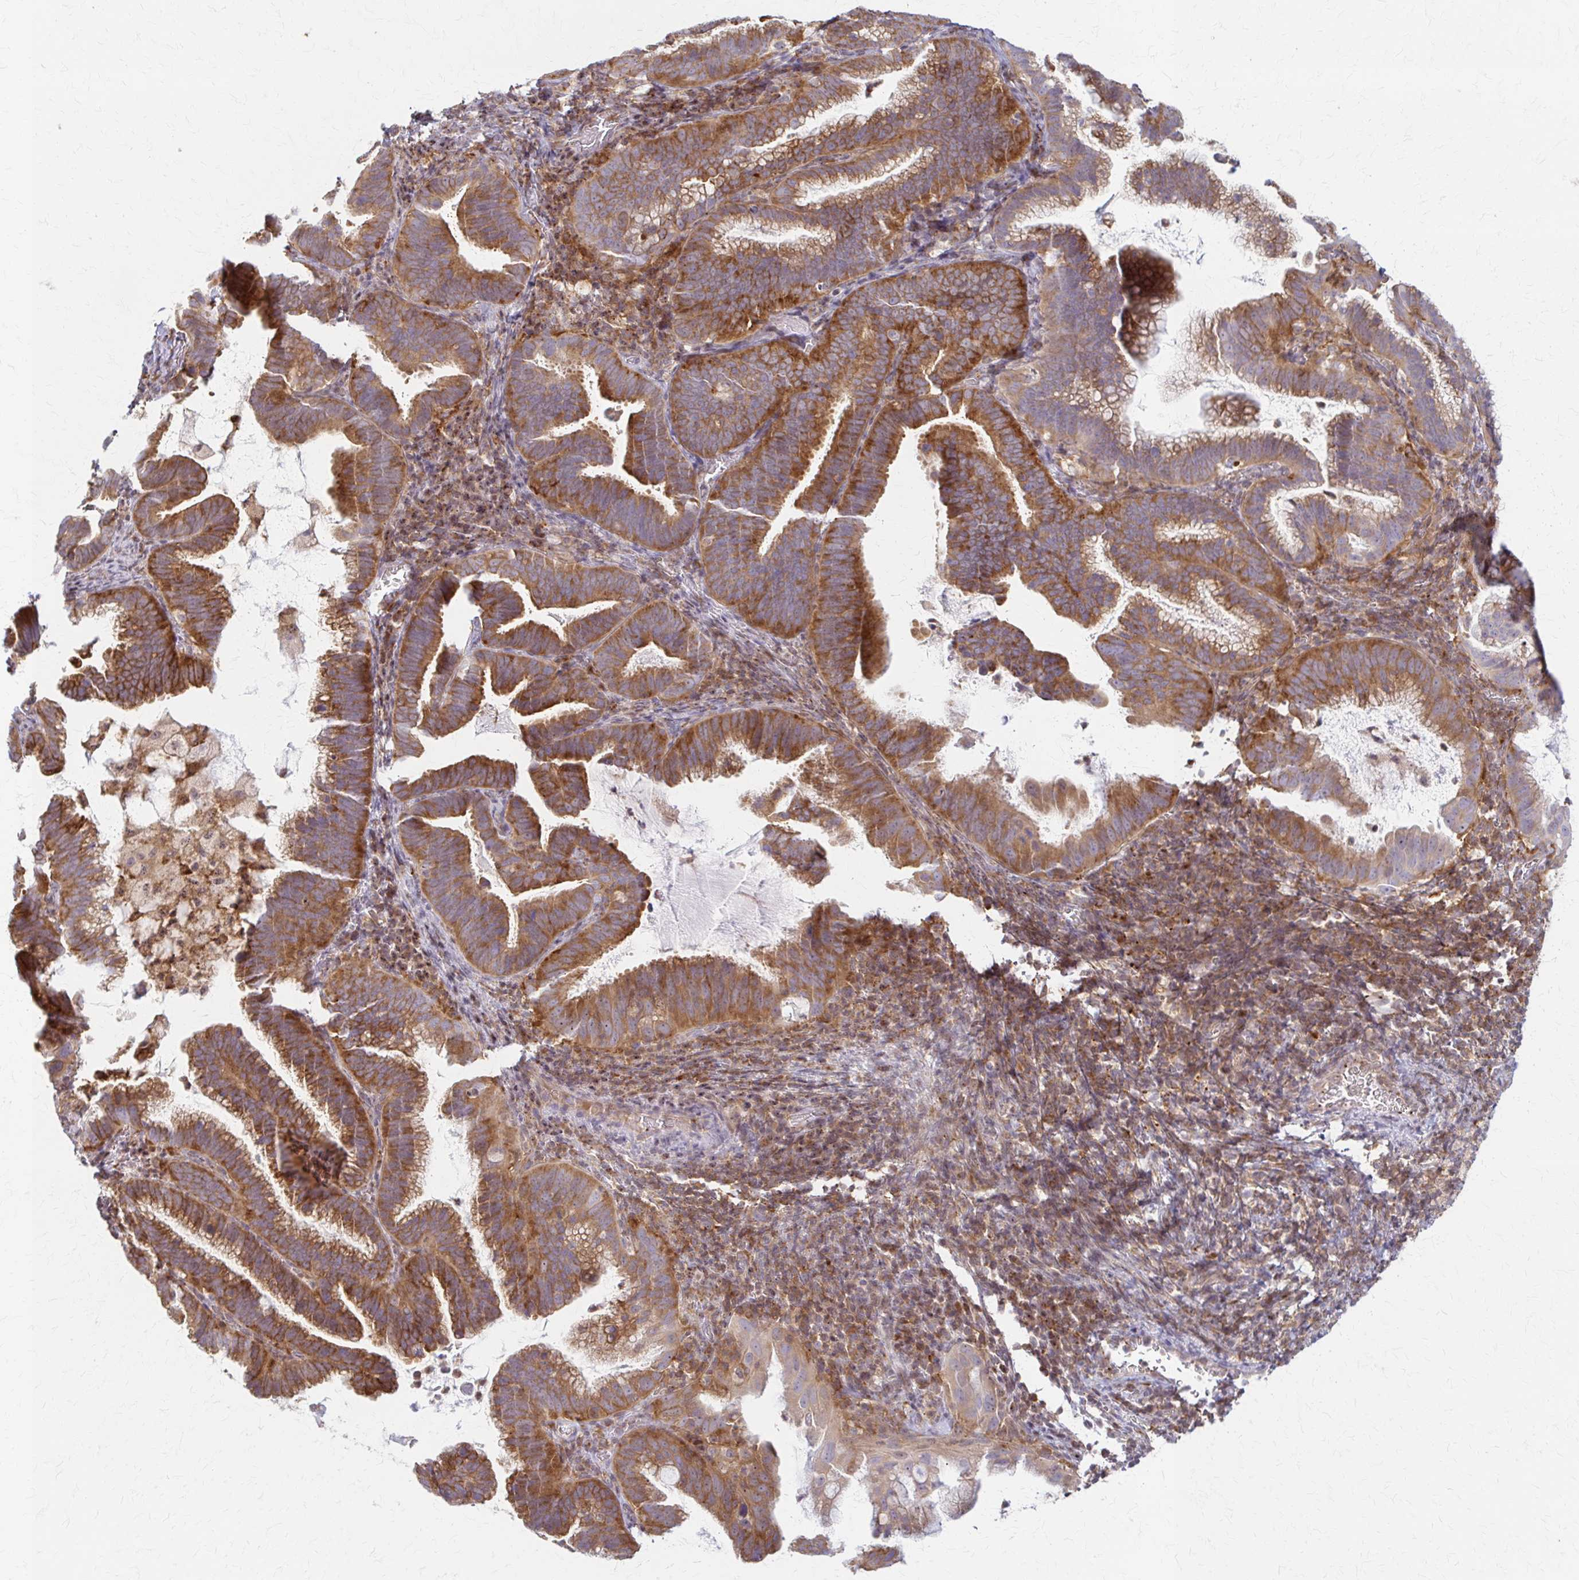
{"staining": {"intensity": "strong", "quantity": ">75%", "location": "cytoplasmic/membranous"}, "tissue": "cervical cancer", "cell_type": "Tumor cells", "image_type": "cancer", "snomed": [{"axis": "morphology", "description": "Adenocarcinoma, NOS"}, {"axis": "topography", "description": "Cervix"}], "caption": "About >75% of tumor cells in human adenocarcinoma (cervical) demonstrate strong cytoplasmic/membranous protein positivity as visualized by brown immunohistochemical staining.", "gene": "ARHGAP35", "patient": {"sex": "female", "age": 61}}